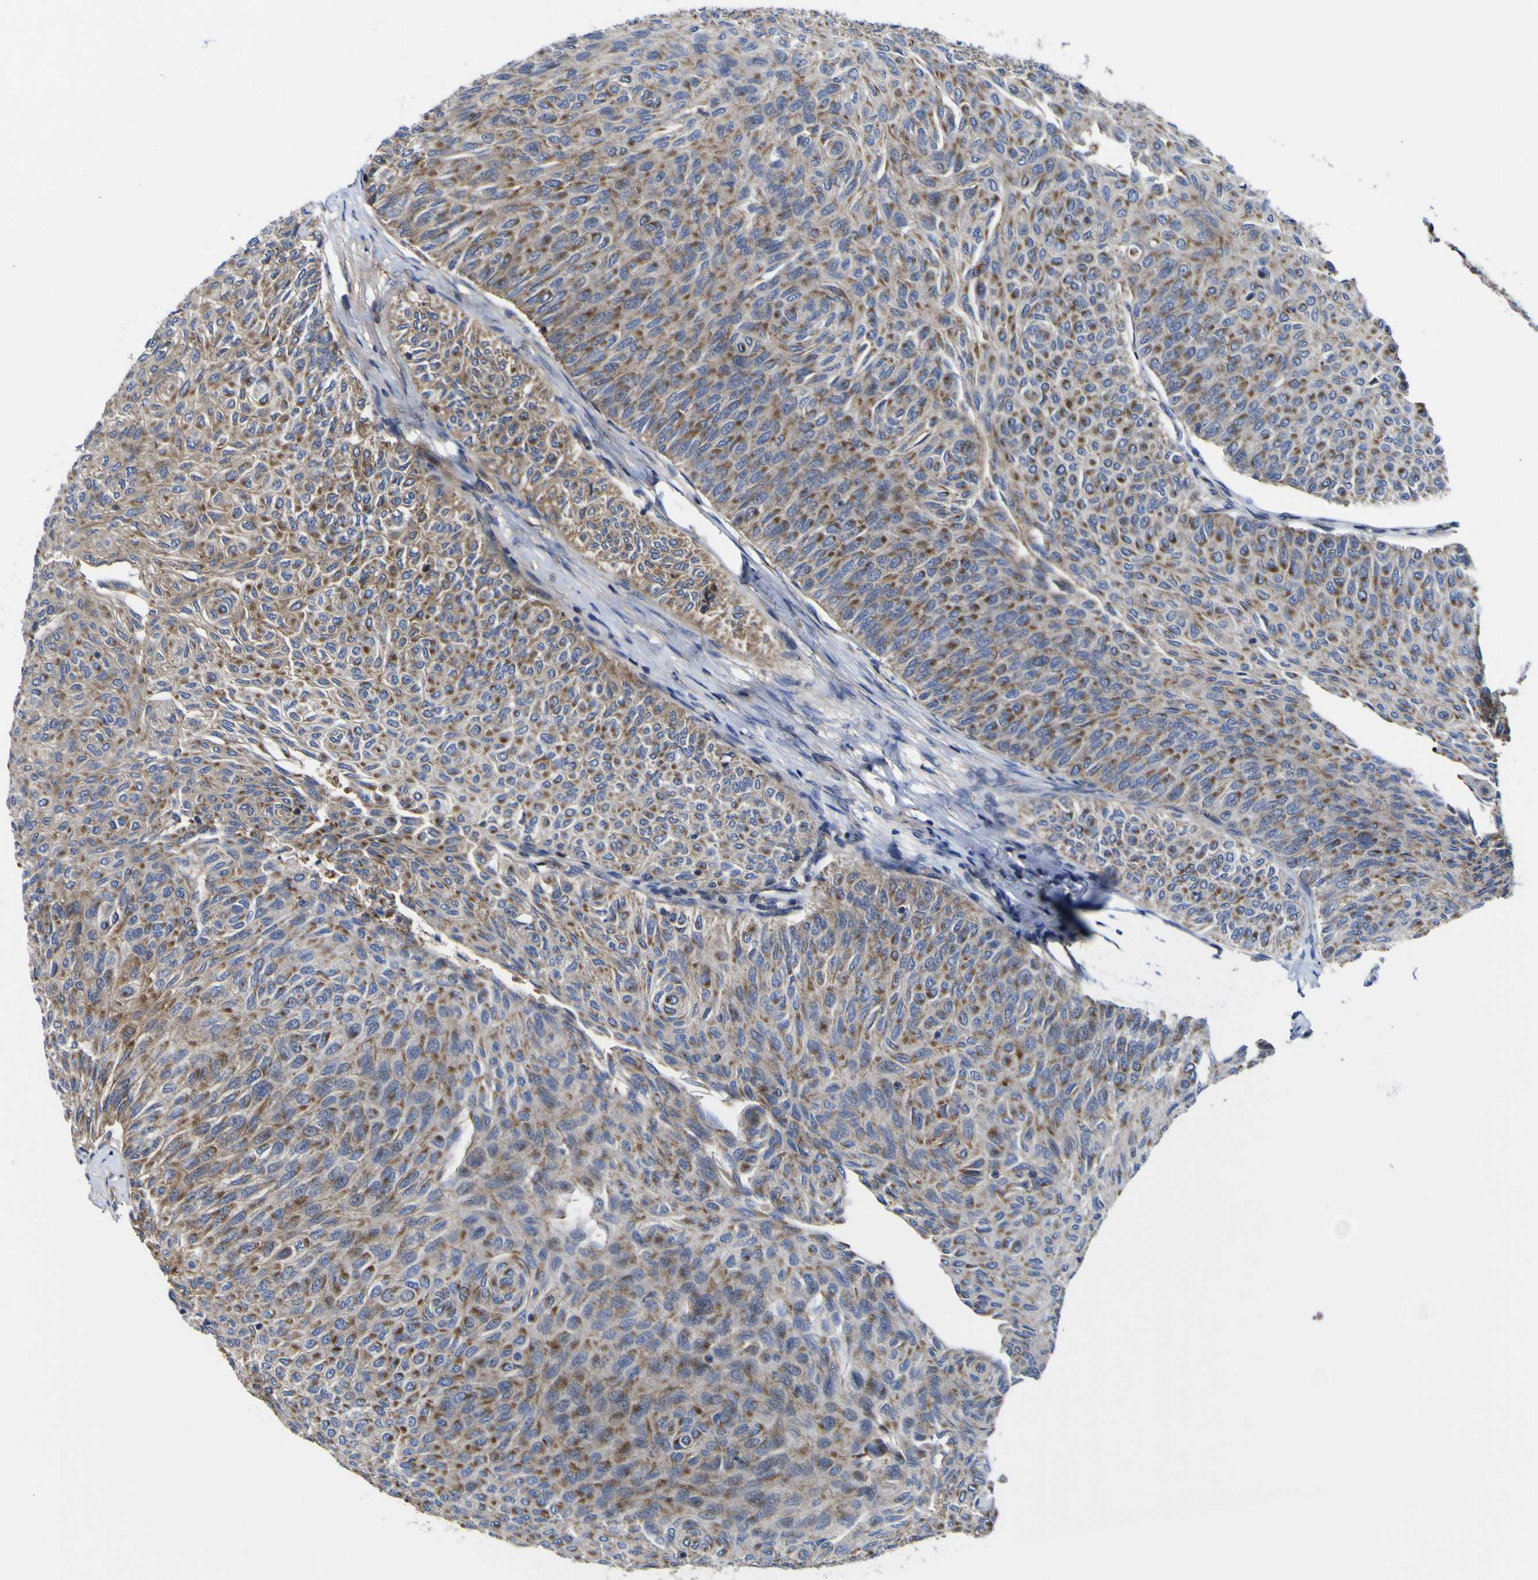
{"staining": {"intensity": "moderate", "quantity": ">75%", "location": "cytoplasmic/membranous"}, "tissue": "urothelial cancer", "cell_type": "Tumor cells", "image_type": "cancer", "snomed": [{"axis": "morphology", "description": "Urothelial carcinoma, Low grade"}, {"axis": "topography", "description": "Urinary bladder"}], "caption": "Urothelial carcinoma (low-grade) was stained to show a protein in brown. There is medium levels of moderate cytoplasmic/membranous positivity in about >75% of tumor cells.", "gene": "CCDC90B", "patient": {"sex": "male", "age": 78}}